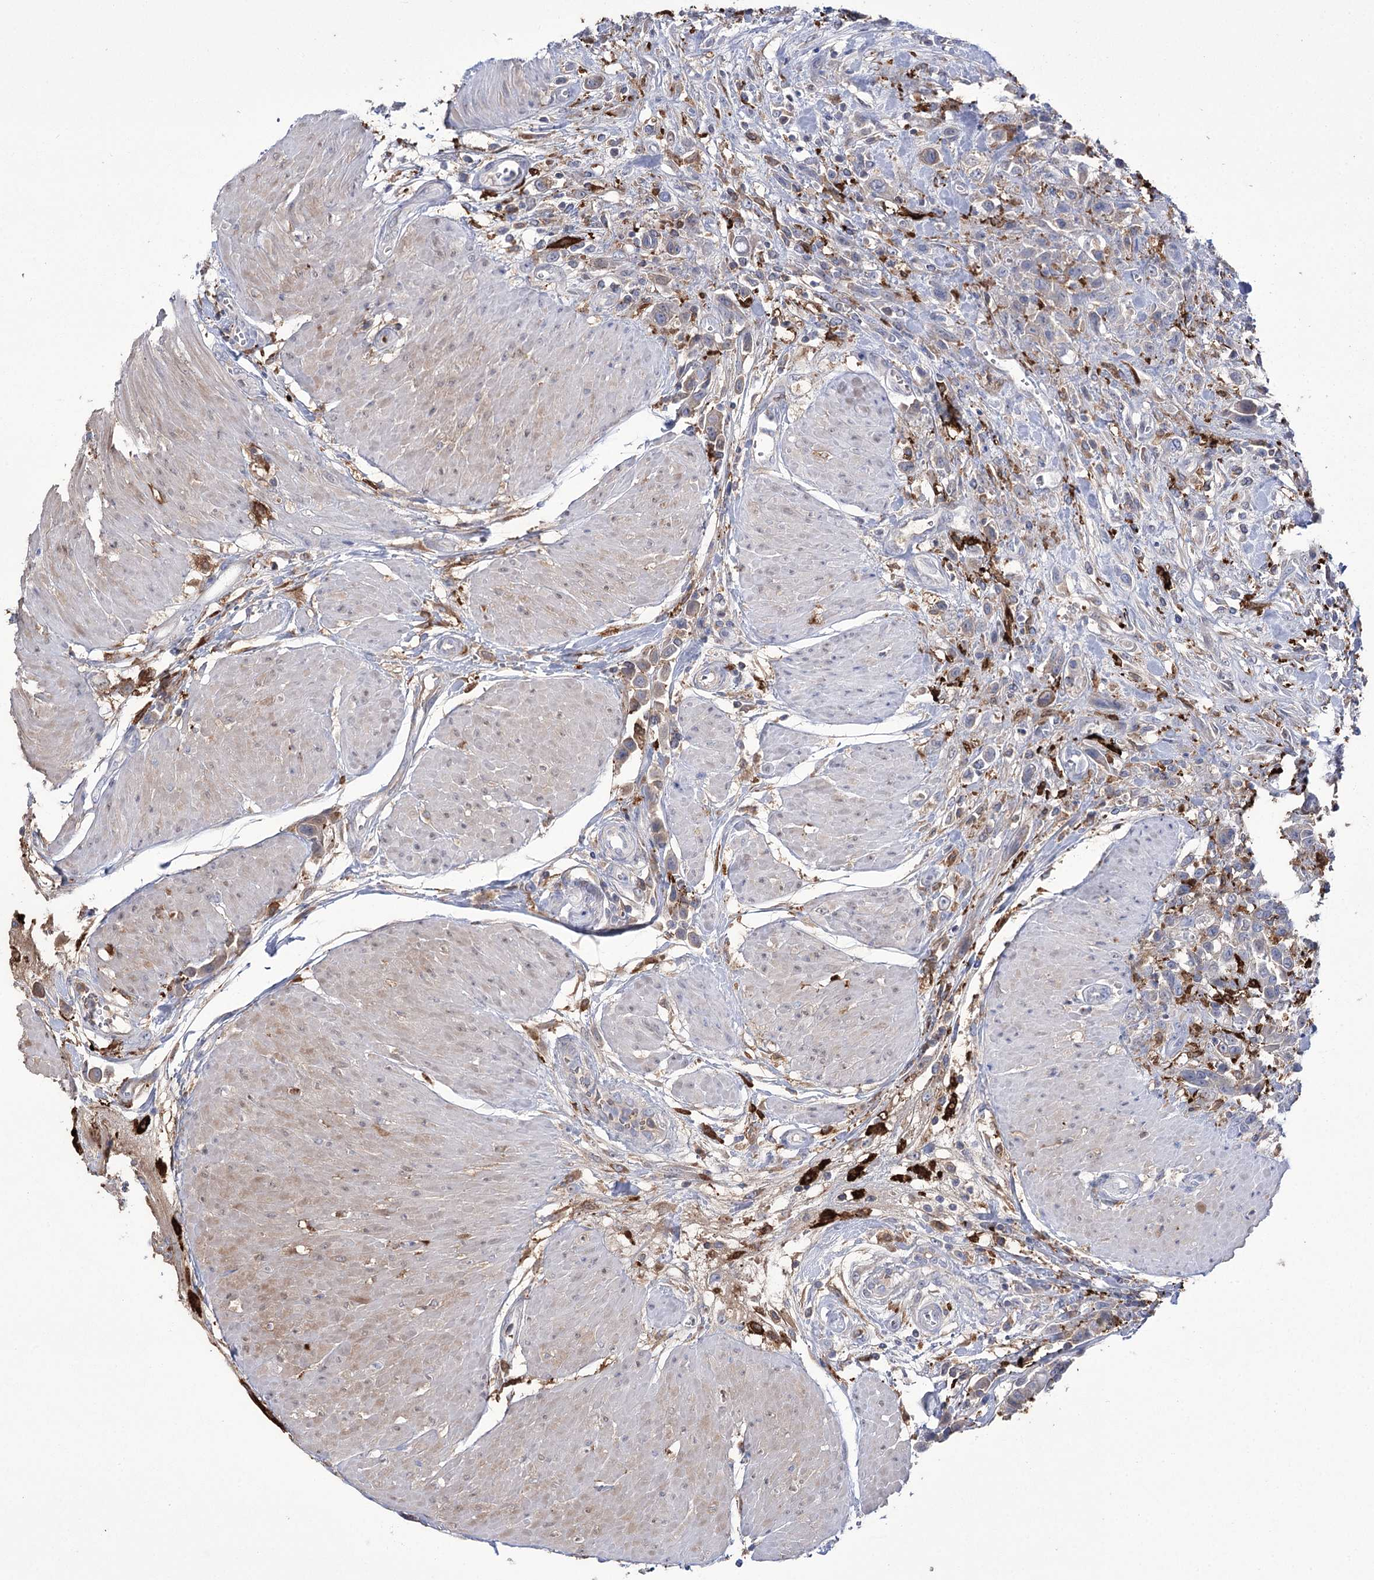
{"staining": {"intensity": "negative", "quantity": "none", "location": "none"}, "tissue": "urothelial cancer", "cell_type": "Tumor cells", "image_type": "cancer", "snomed": [{"axis": "morphology", "description": "Urothelial carcinoma, High grade"}, {"axis": "topography", "description": "Urinary bladder"}], "caption": "Immunohistochemistry (IHC) of urothelial cancer shows no positivity in tumor cells. The staining was performed using DAB to visualize the protein expression in brown, while the nuclei were stained in blue with hematoxylin (Magnification: 20x).", "gene": "ZNF622", "patient": {"sex": "male", "age": 50}}